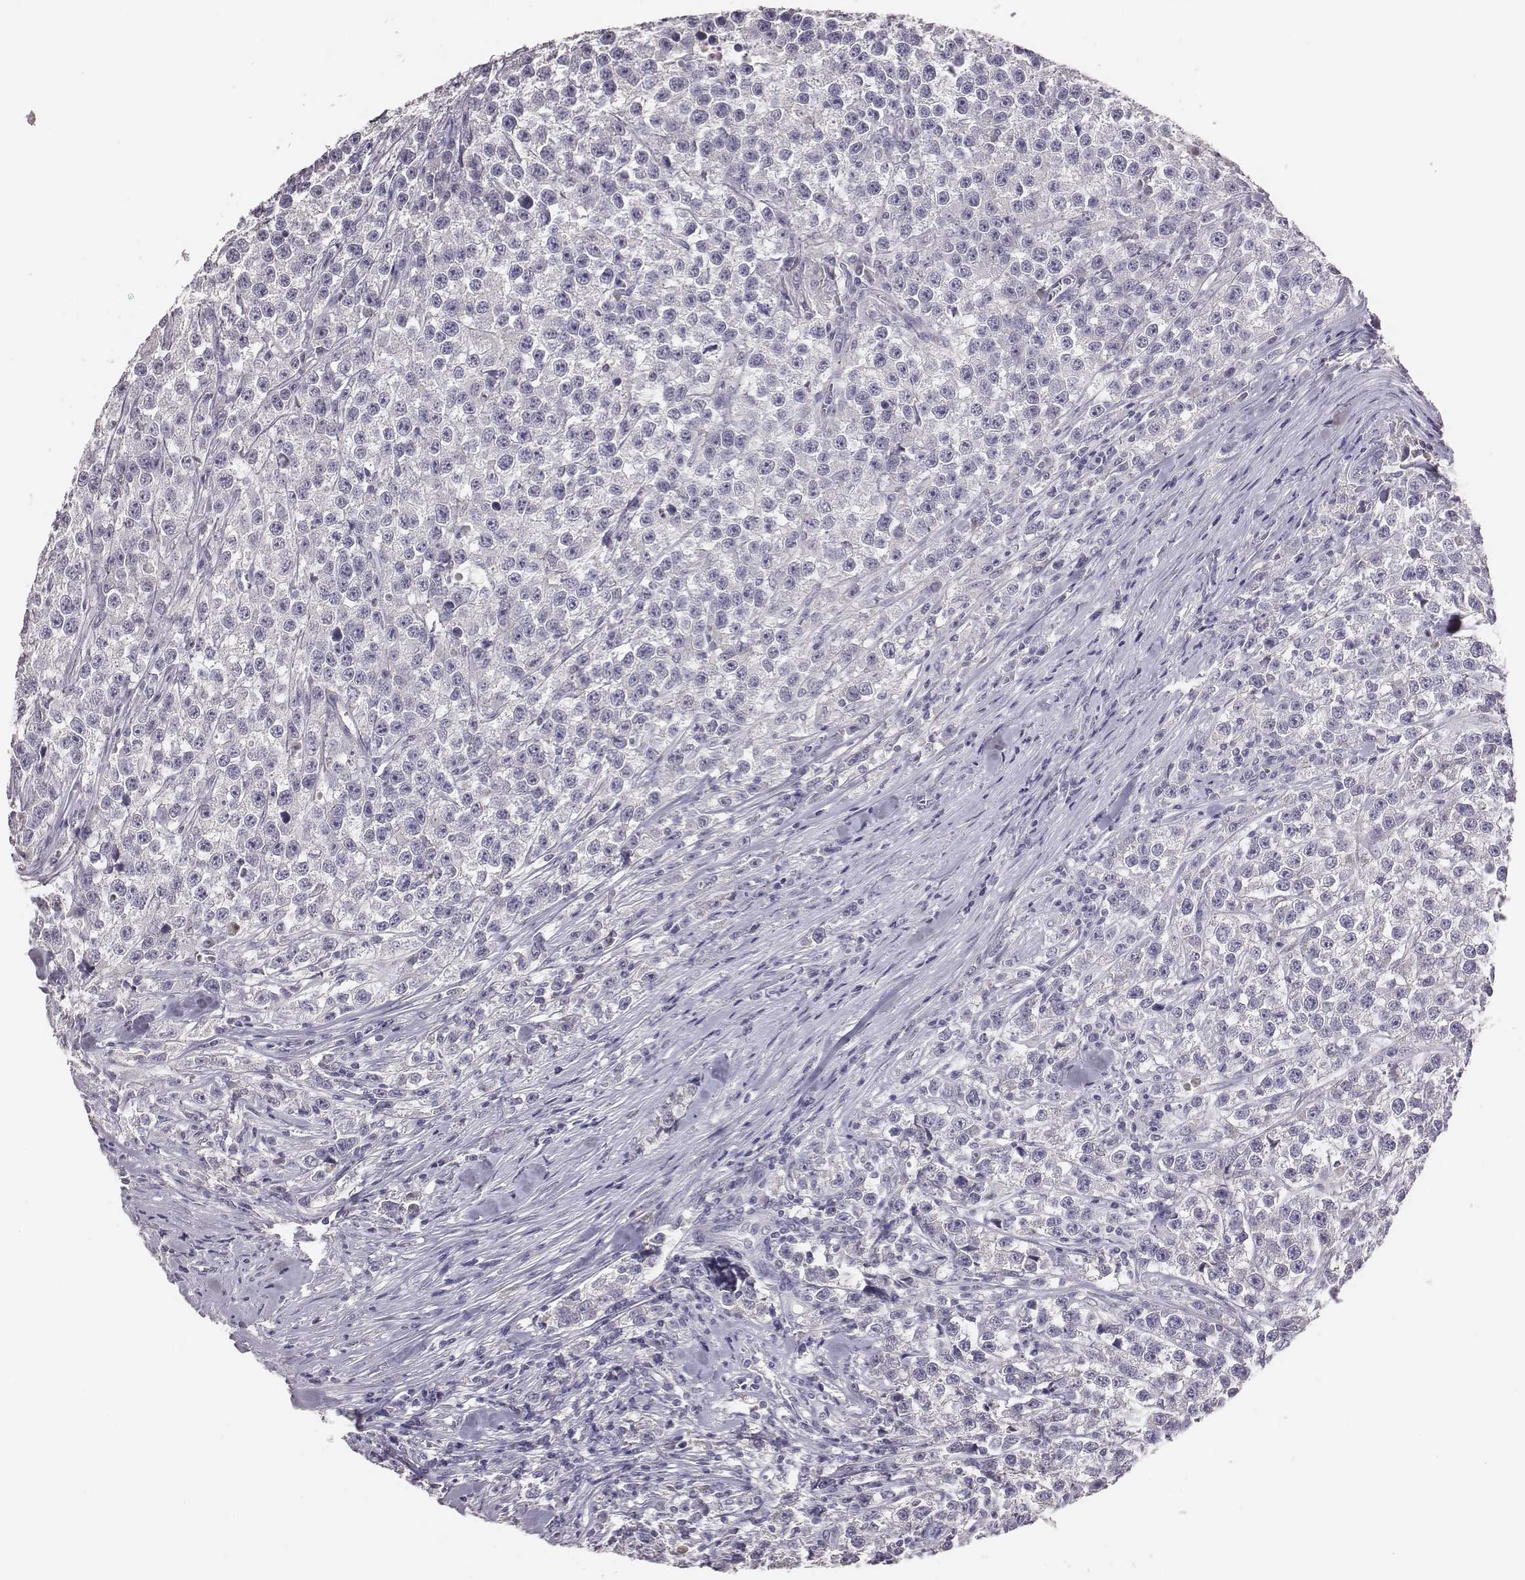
{"staining": {"intensity": "negative", "quantity": "none", "location": "none"}, "tissue": "testis cancer", "cell_type": "Tumor cells", "image_type": "cancer", "snomed": [{"axis": "morphology", "description": "Seminoma, NOS"}, {"axis": "topography", "description": "Testis"}], "caption": "Immunohistochemistry micrograph of neoplastic tissue: testis seminoma stained with DAB (3,3'-diaminobenzidine) shows no significant protein staining in tumor cells.", "gene": "EN1", "patient": {"sex": "male", "age": 59}}